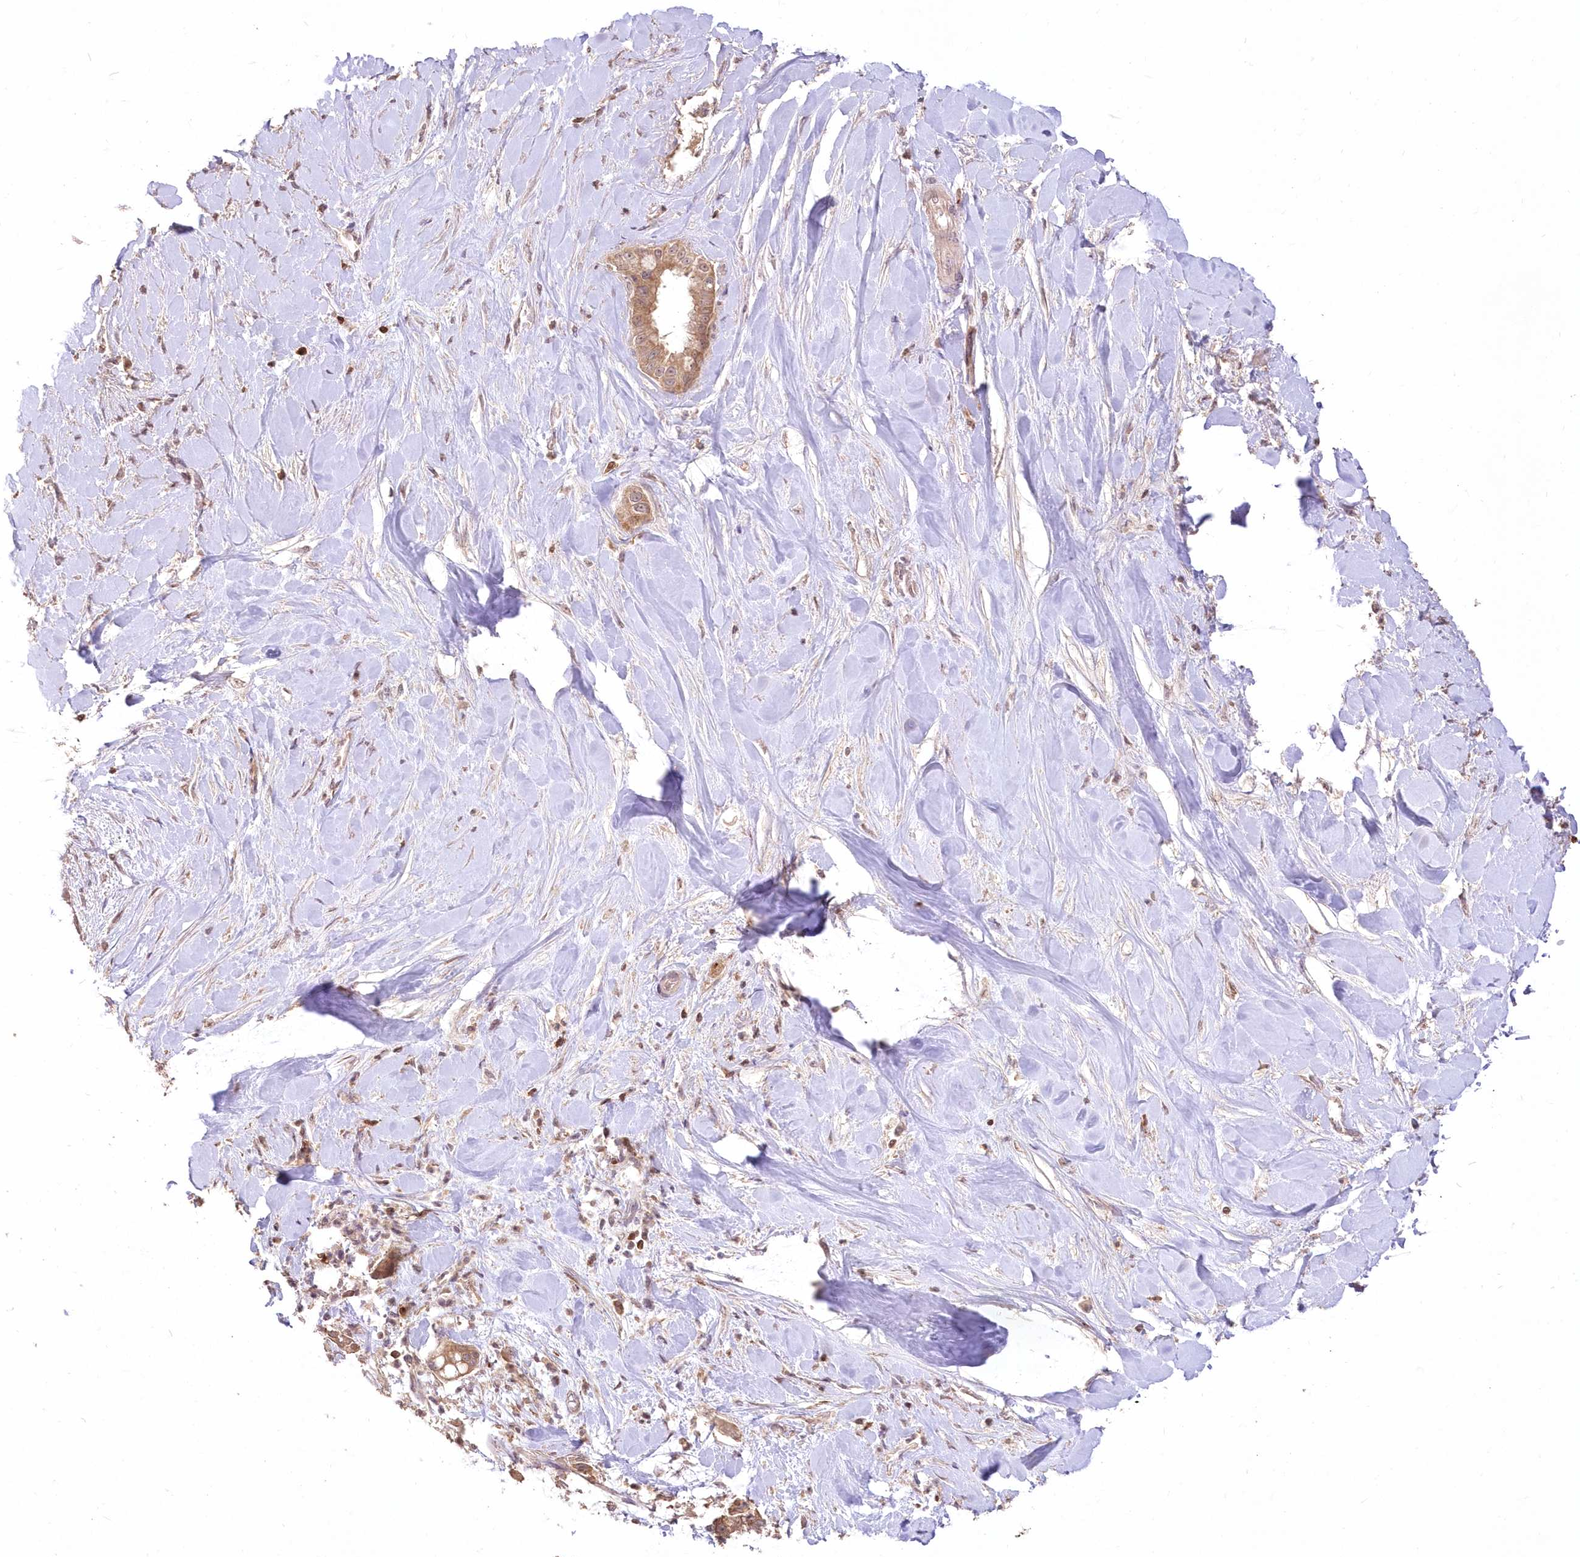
{"staining": {"intensity": "moderate", "quantity": ">75%", "location": "cytoplasmic/membranous"}, "tissue": "liver cancer", "cell_type": "Tumor cells", "image_type": "cancer", "snomed": [{"axis": "morphology", "description": "Cholangiocarcinoma"}, {"axis": "topography", "description": "Liver"}], "caption": "The micrograph reveals immunohistochemical staining of liver cholangiocarcinoma. There is moderate cytoplasmic/membranous staining is identified in about >75% of tumor cells.", "gene": "STK17B", "patient": {"sex": "female", "age": 54}}